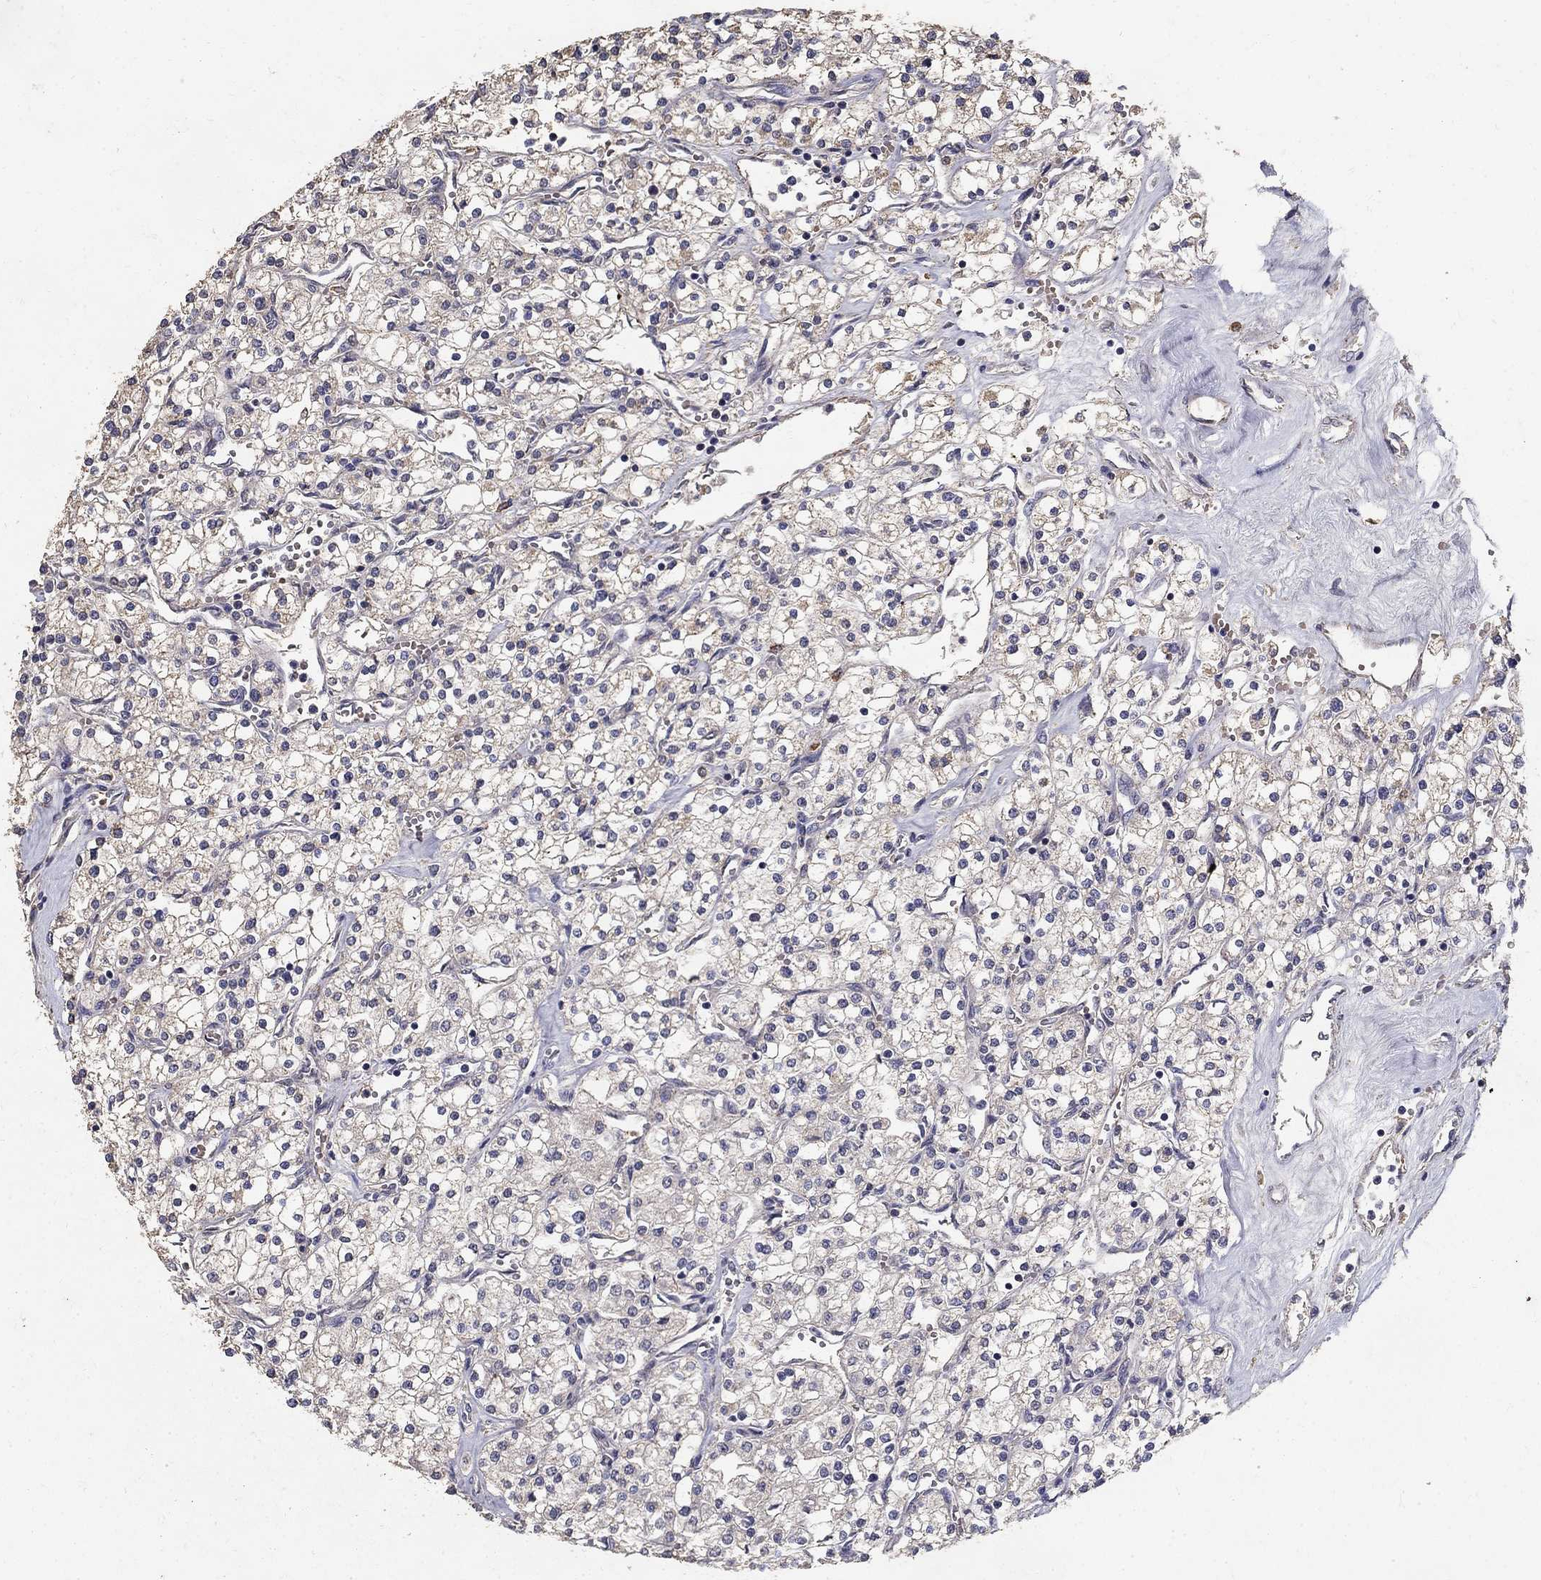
{"staining": {"intensity": "weak", "quantity": "25%-75%", "location": "cytoplasmic/membranous"}, "tissue": "renal cancer", "cell_type": "Tumor cells", "image_type": "cancer", "snomed": [{"axis": "morphology", "description": "Adenocarcinoma, NOS"}, {"axis": "topography", "description": "Kidney"}], "caption": "IHC of human renal cancer (adenocarcinoma) reveals low levels of weak cytoplasmic/membranous positivity in approximately 25%-75% of tumor cells.", "gene": "MPP2", "patient": {"sex": "male", "age": 80}}